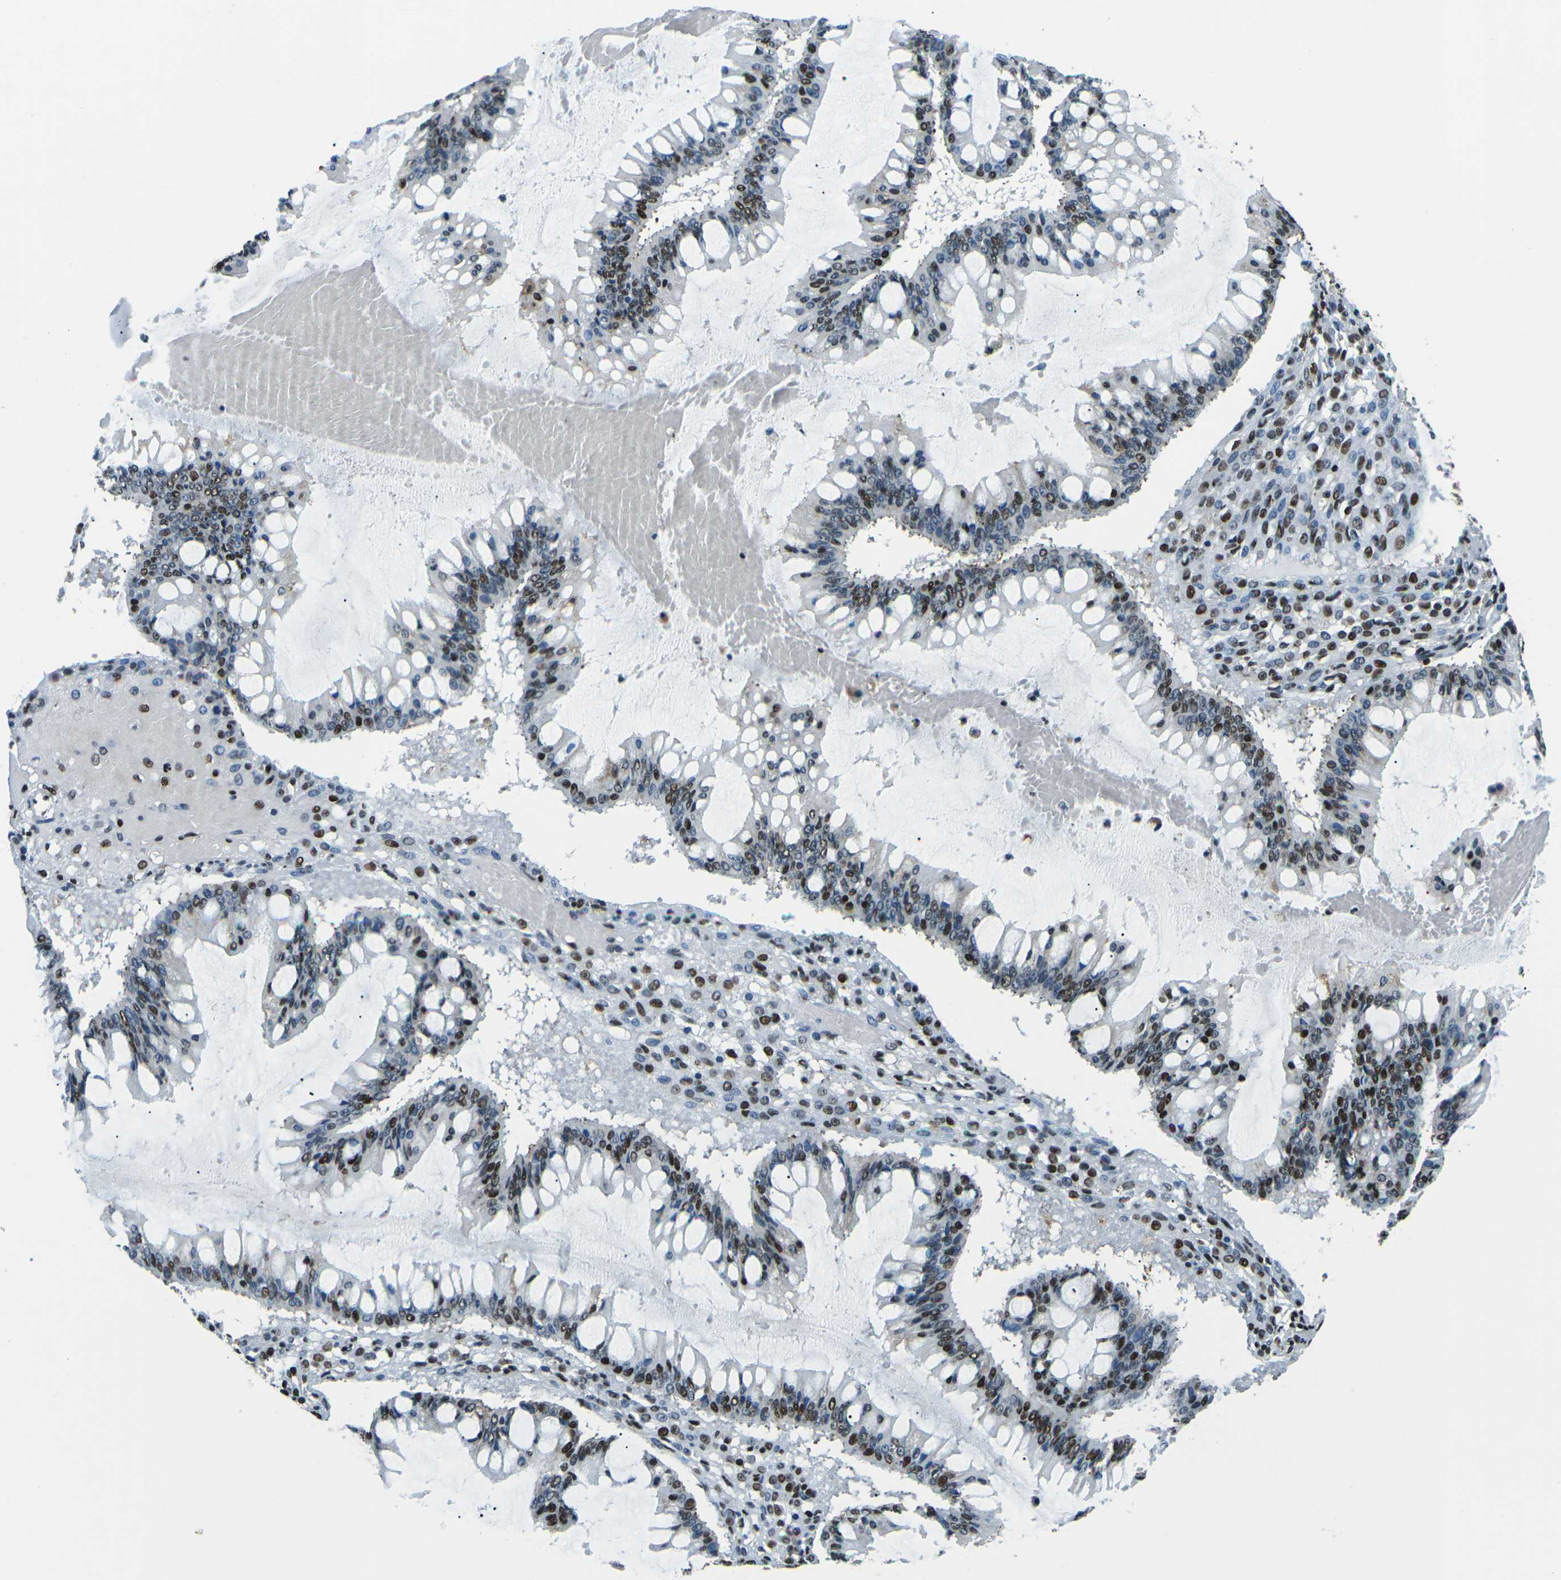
{"staining": {"intensity": "strong", "quantity": "25%-75%", "location": "nuclear"}, "tissue": "ovarian cancer", "cell_type": "Tumor cells", "image_type": "cancer", "snomed": [{"axis": "morphology", "description": "Cystadenocarcinoma, mucinous, NOS"}, {"axis": "topography", "description": "Ovary"}], "caption": "DAB immunohistochemical staining of human ovarian cancer reveals strong nuclear protein expression in about 25%-75% of tumor cells.", "gene": "HNRNPL", "patient": {"sex": "female", "age": 73}}